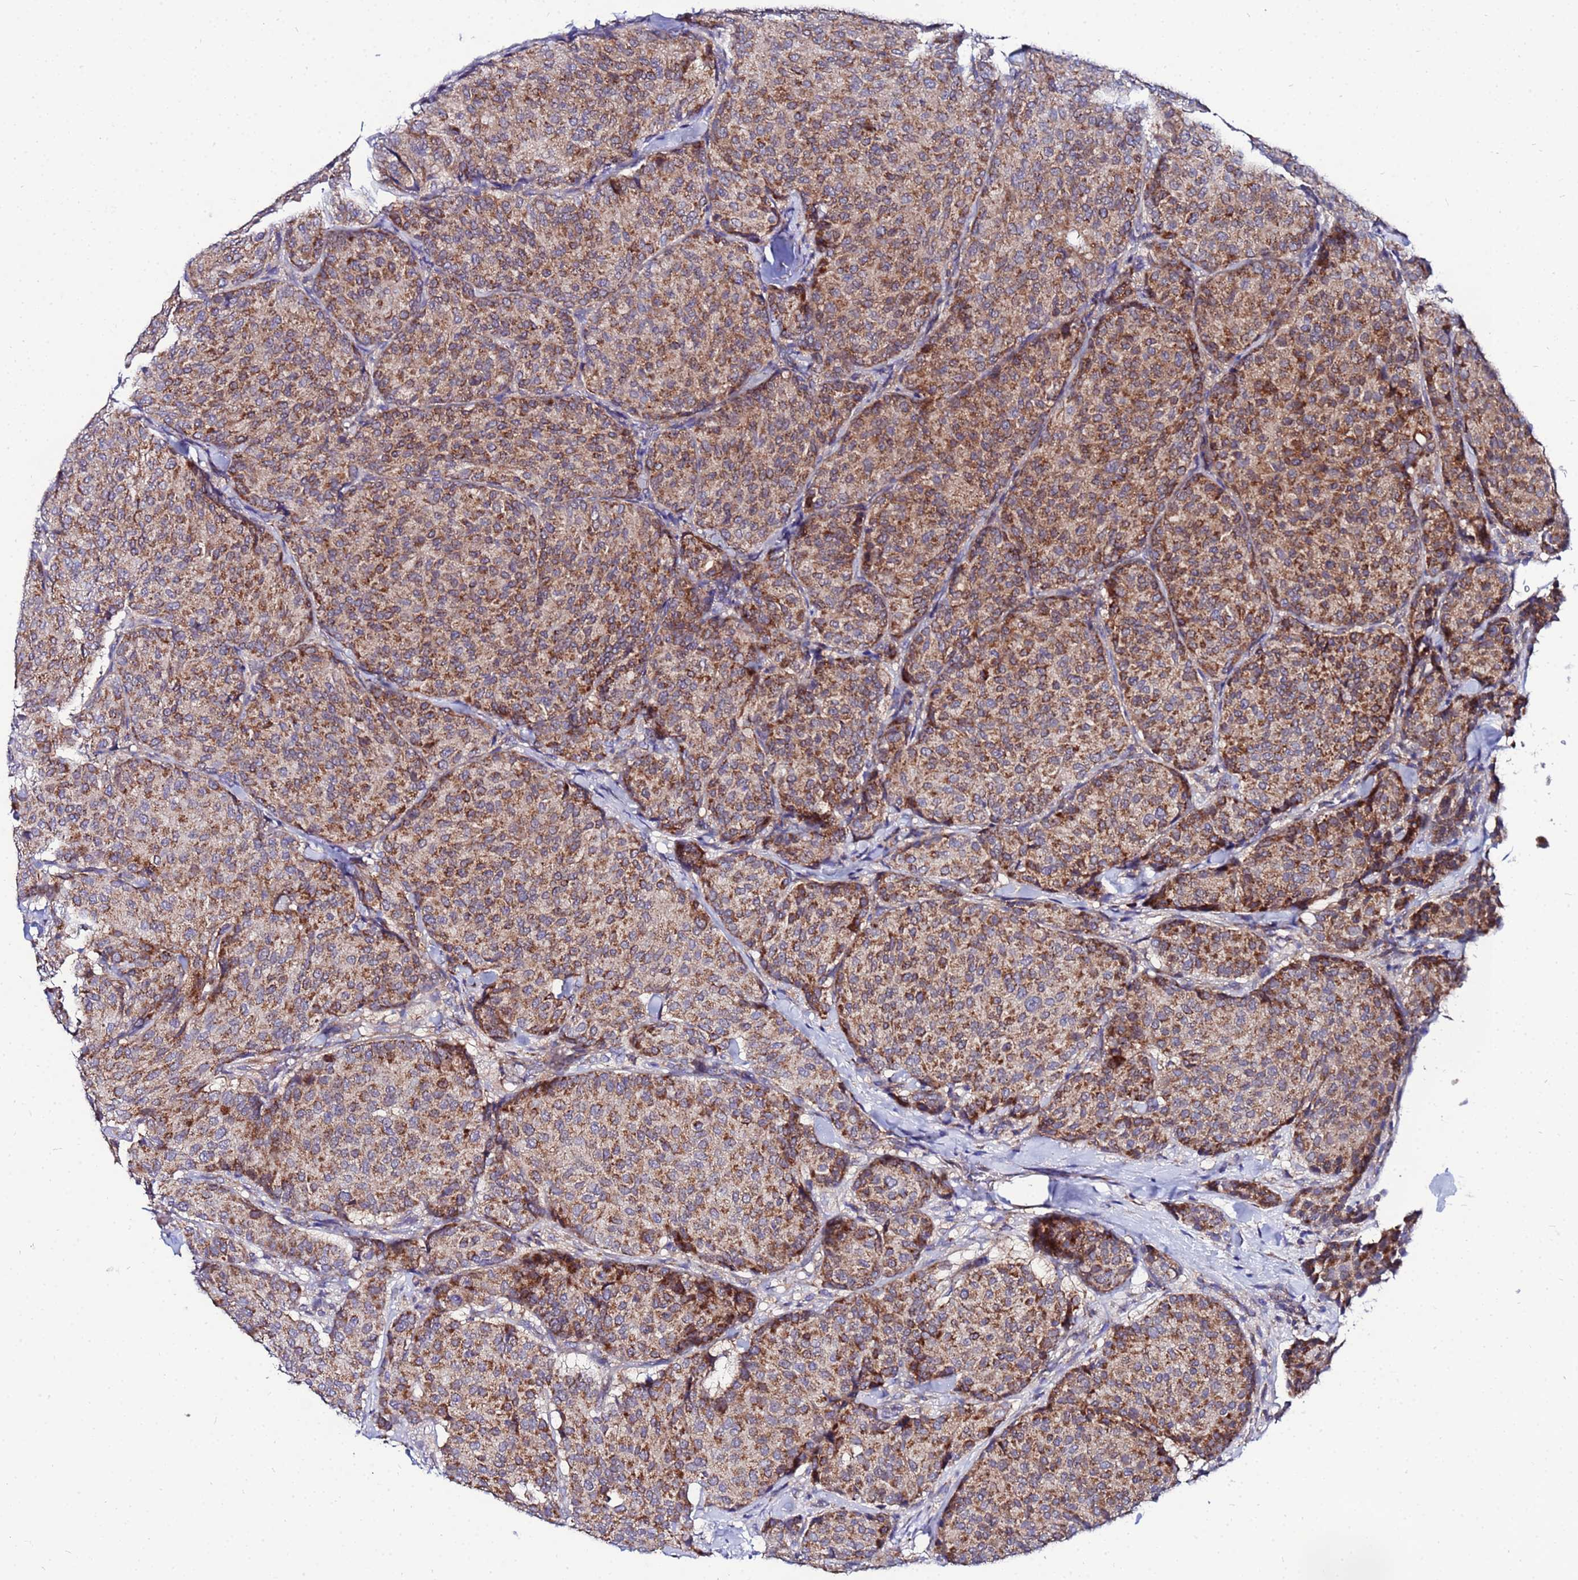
{"staining": {"intensity": "strong", "quantity": ">75%", "location": "cytoplasmic/membranous"}, "tissue": "breast cancer", "cell_type": "Tumor cells", "image_type": "cancer", "snomed": [{"axis": "morphology", "description": "Duct carcinoma"}, {"axis": "topography", "description": "Breast"}], "caption": "Human breast cancer (intraductal carcinoma) stained with a protein marker shows strong staining in tumor cells.", "gene": "FAHD2A", "patient": {"sex": "female", "age": 75}}